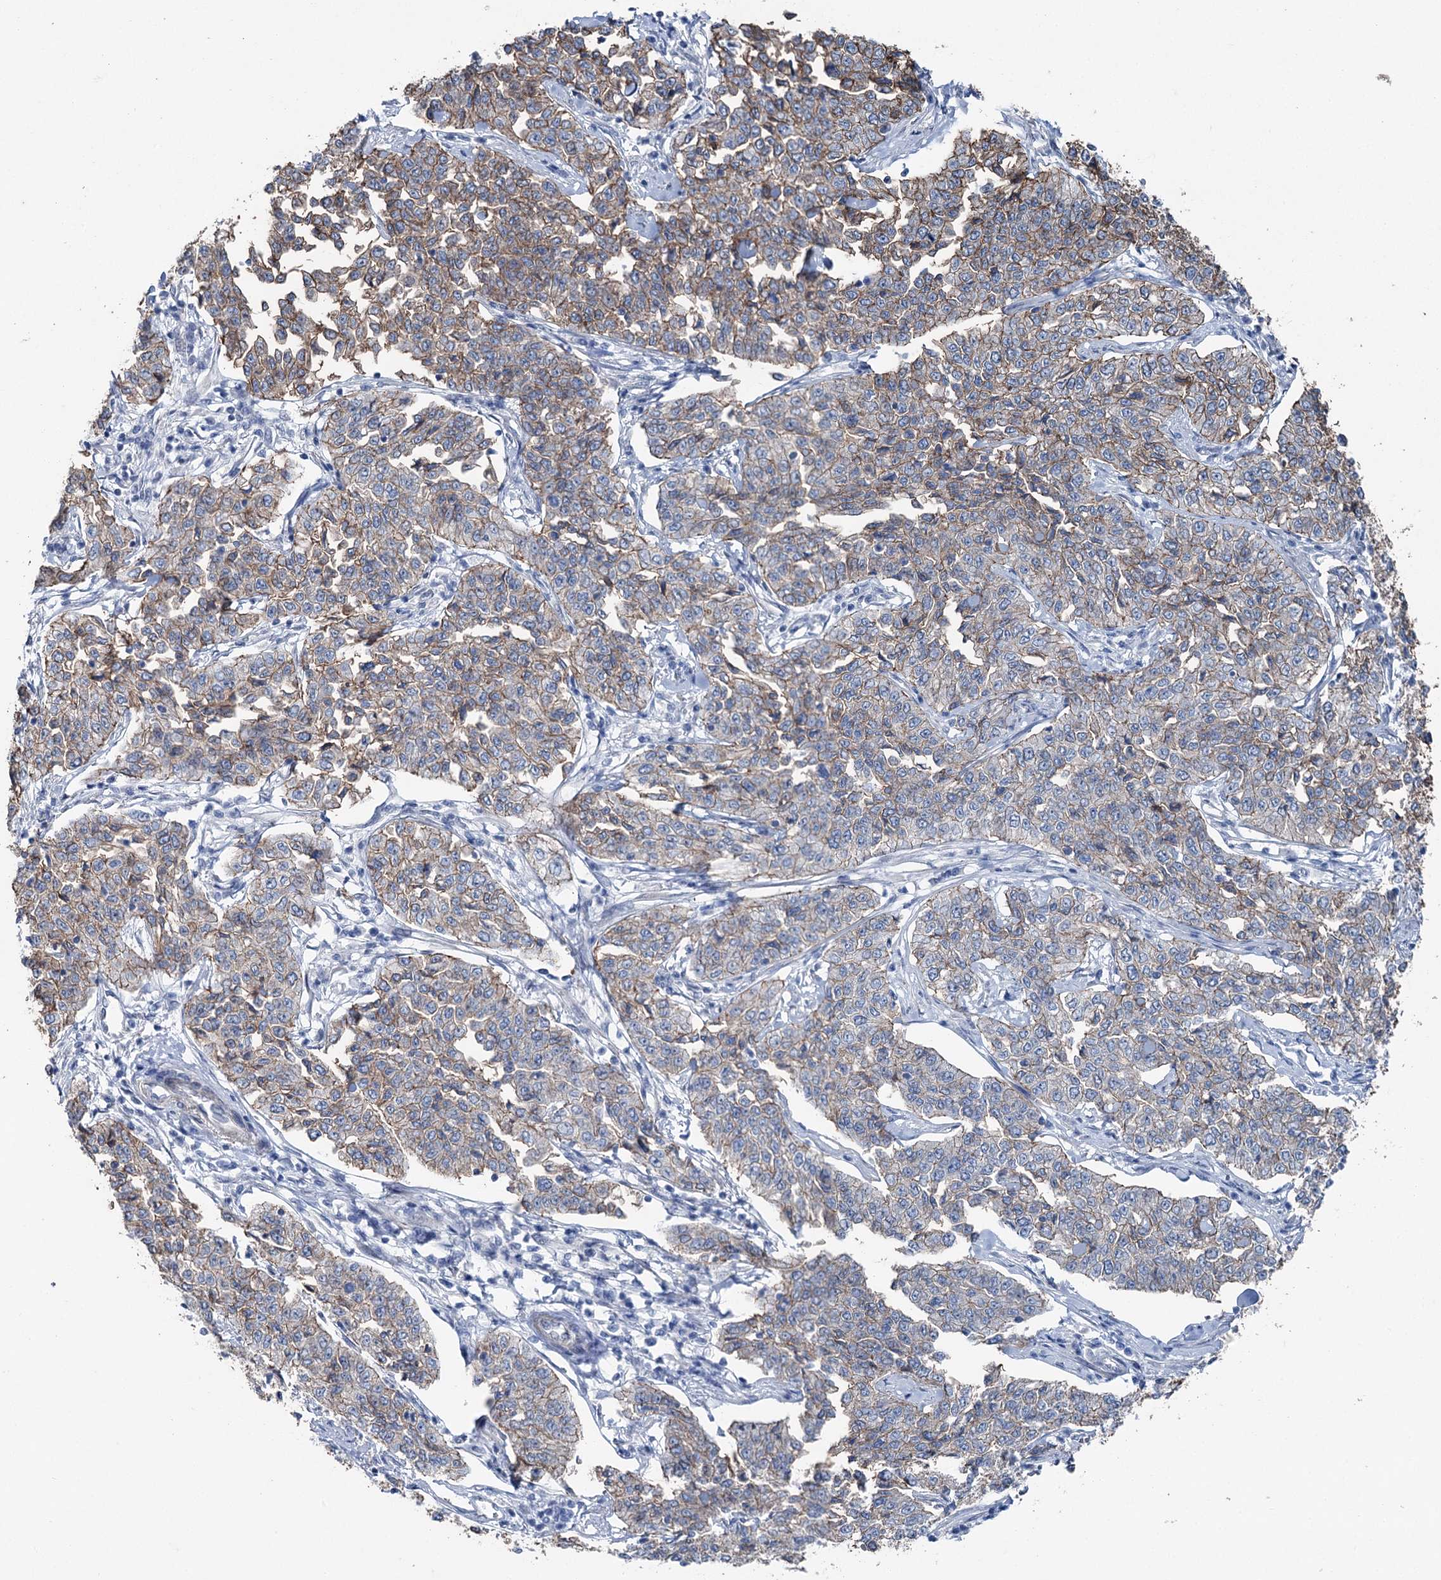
{"staining": {"intensity": "moderate", "quantity": "25%-75%", "location": "cytoplasmic/membranous"}, "tissue": "cervical cancer", "cell_type": "Tumor cells", "image_type": "cancer", "snomed": [{"axis": "morphology", "description": "Squamous cell carcinoma, NOS"}, {"axis": "topography", "description": "Cervix"}], "caption": "Squamous cell carcinoma (cervical) stained for a protein shows moderate cytoplasmic/membranous positivity in tumor cells.", "gene": "FAM120B", "patient": {"sex": "female", "age": 35}}